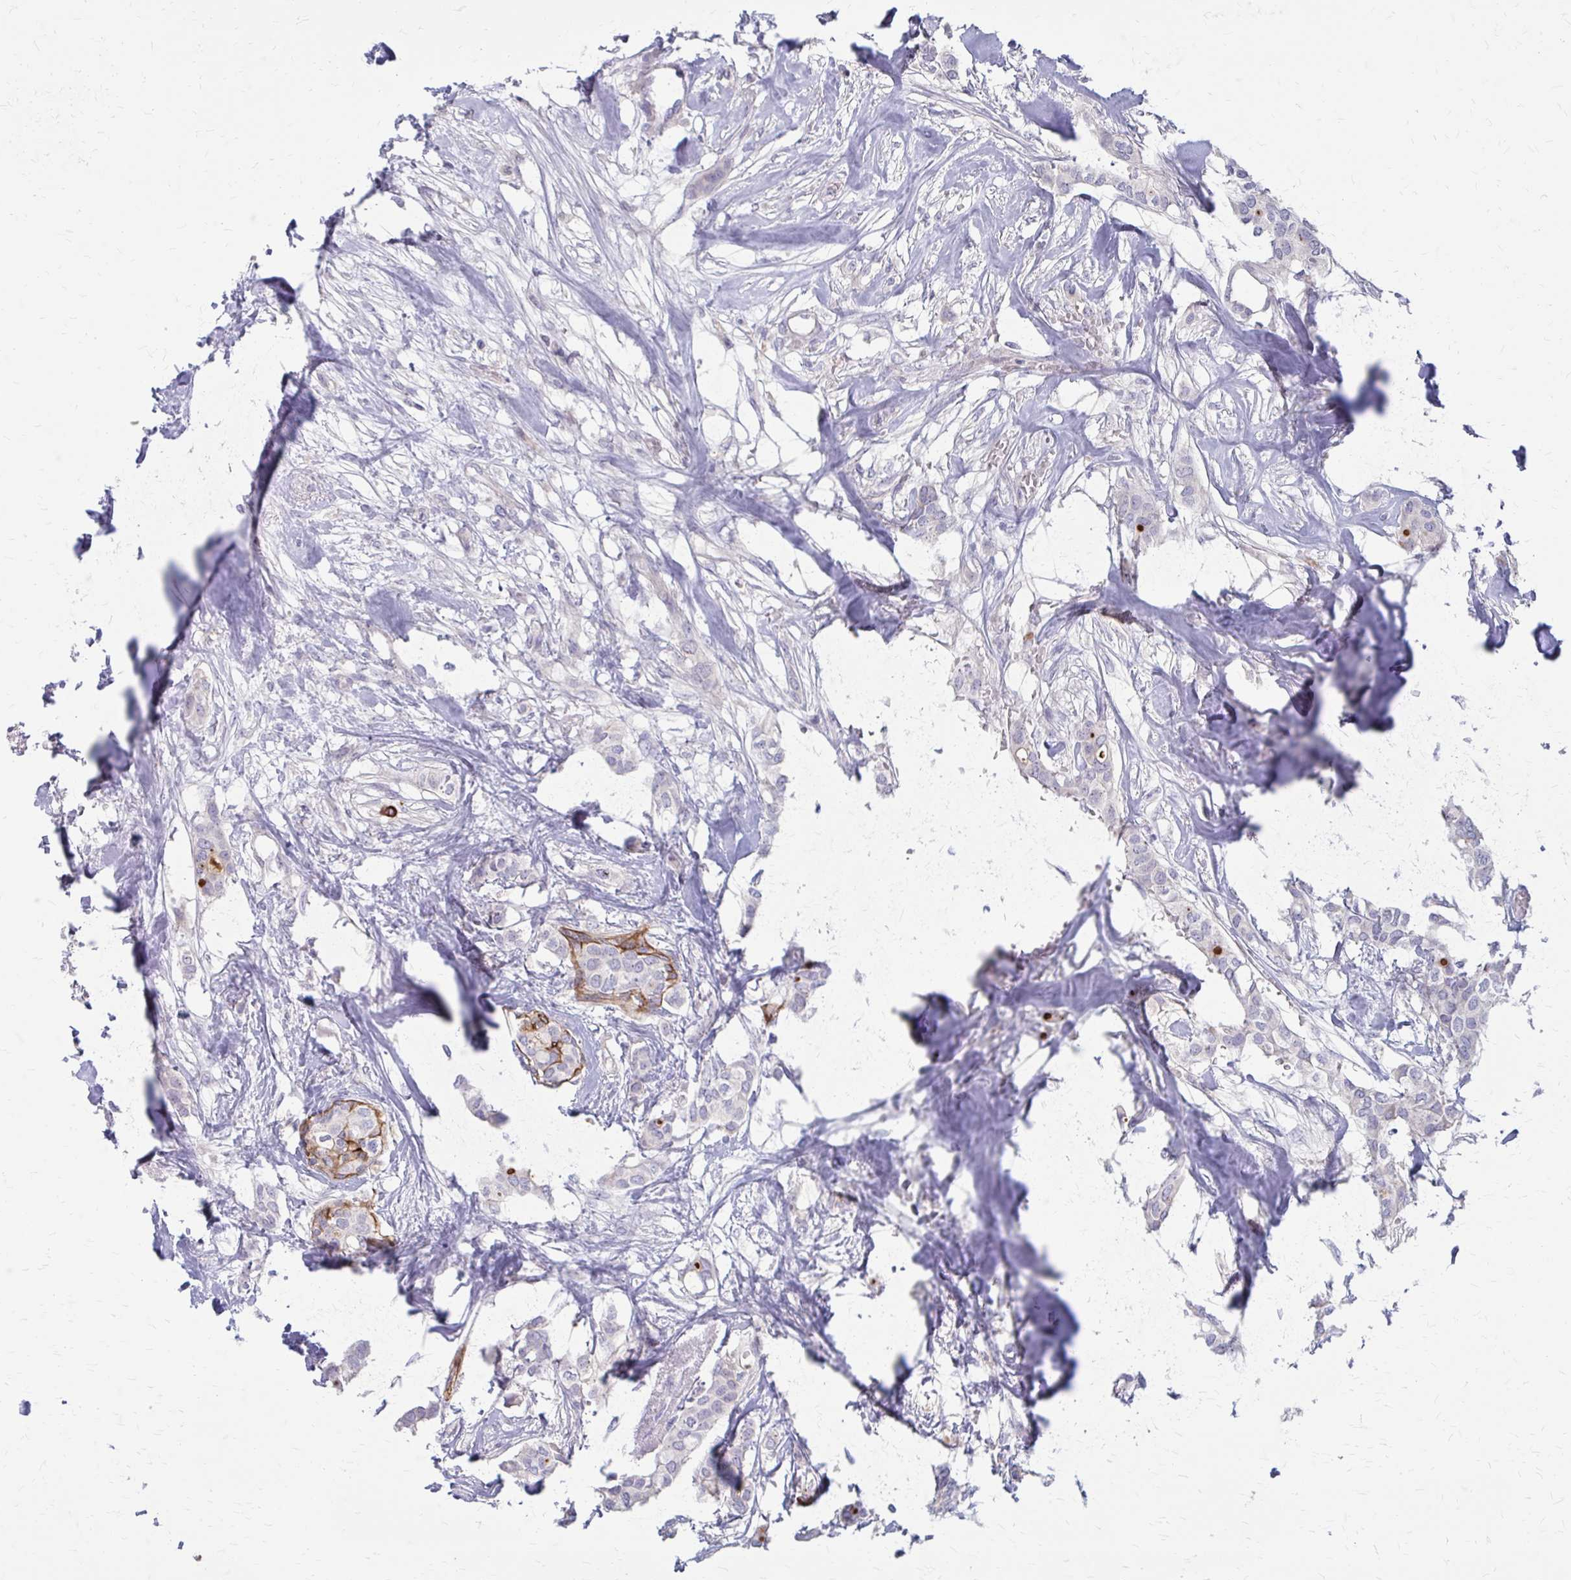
{"staining": {"intensity": "negative", "quantity": "none", "location": "none"}, "tissue": "breast cancer", "cell_type": "Tumor cells", "image_type": "cancer", "snomed": [{"axis": "morphology", "description": "Duct carcinoma"}, {"axis": "topography", "description": "Breast"}], "caption": "Immunohistochemistry of human breast intraductal carcinoma demonstrates no positivity in tumor cells.", "gene": "GLYATL2", "patient": {"sex": "female", "age": 62}}